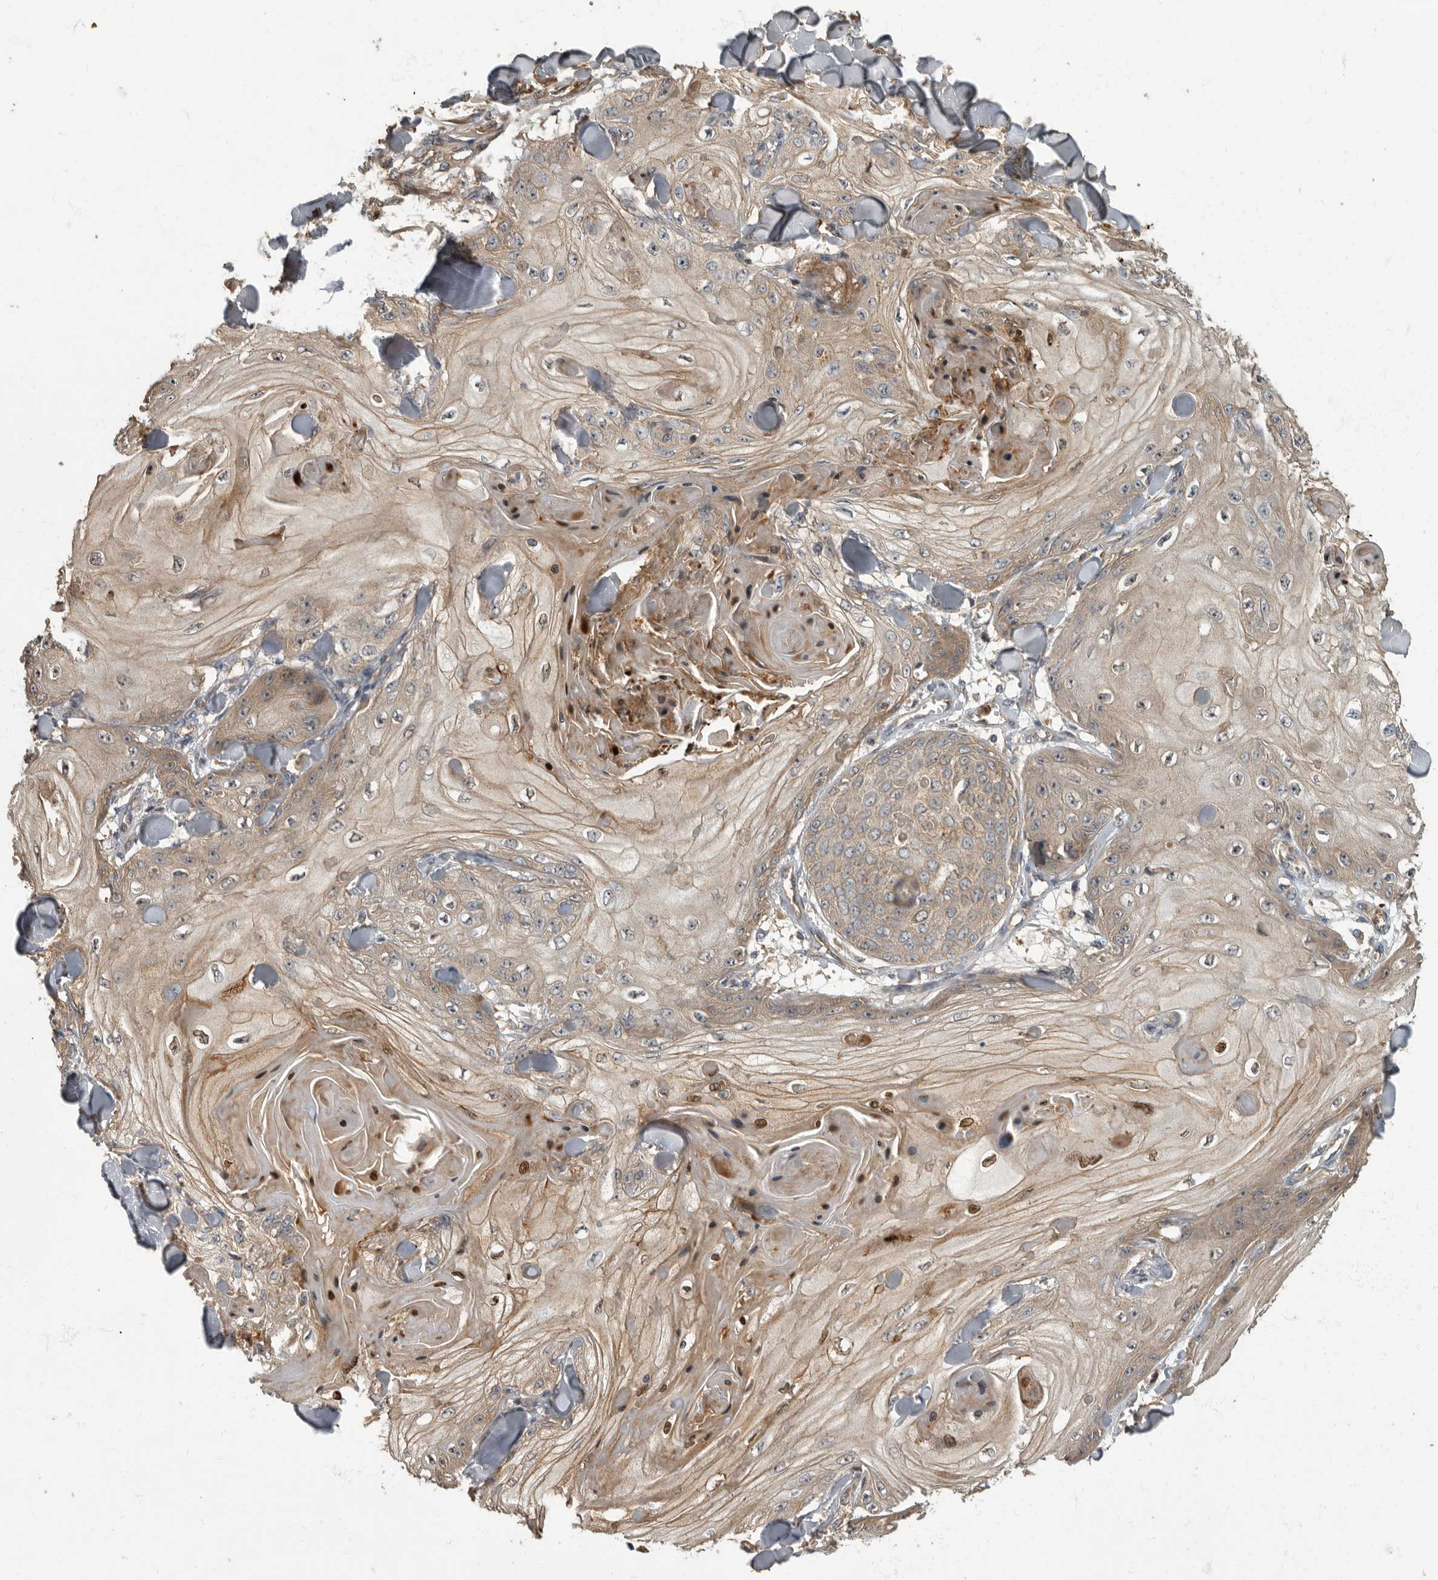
{"staining": {"intensity": "weak", "quantity": ">75%", "location": "cytoplasmic/membranous"}, "tissue": "skin cancer", "cell_type": "Tumor cells", "image_type": "cancer", "snomed": [{"axis": "morphology", "description": "Squamous cell carcinoma, NOS"}, {"axis": "topography", "description": "Skin"}], "caption": "DAB immunohistochemical staining of human skin cancer demonstrates weak cytoplasmic/membranous protein positivity in approximately >75% of tumor cells.", "gene": "DAAM1", "patient": {"sex": "male", "age": 74}}